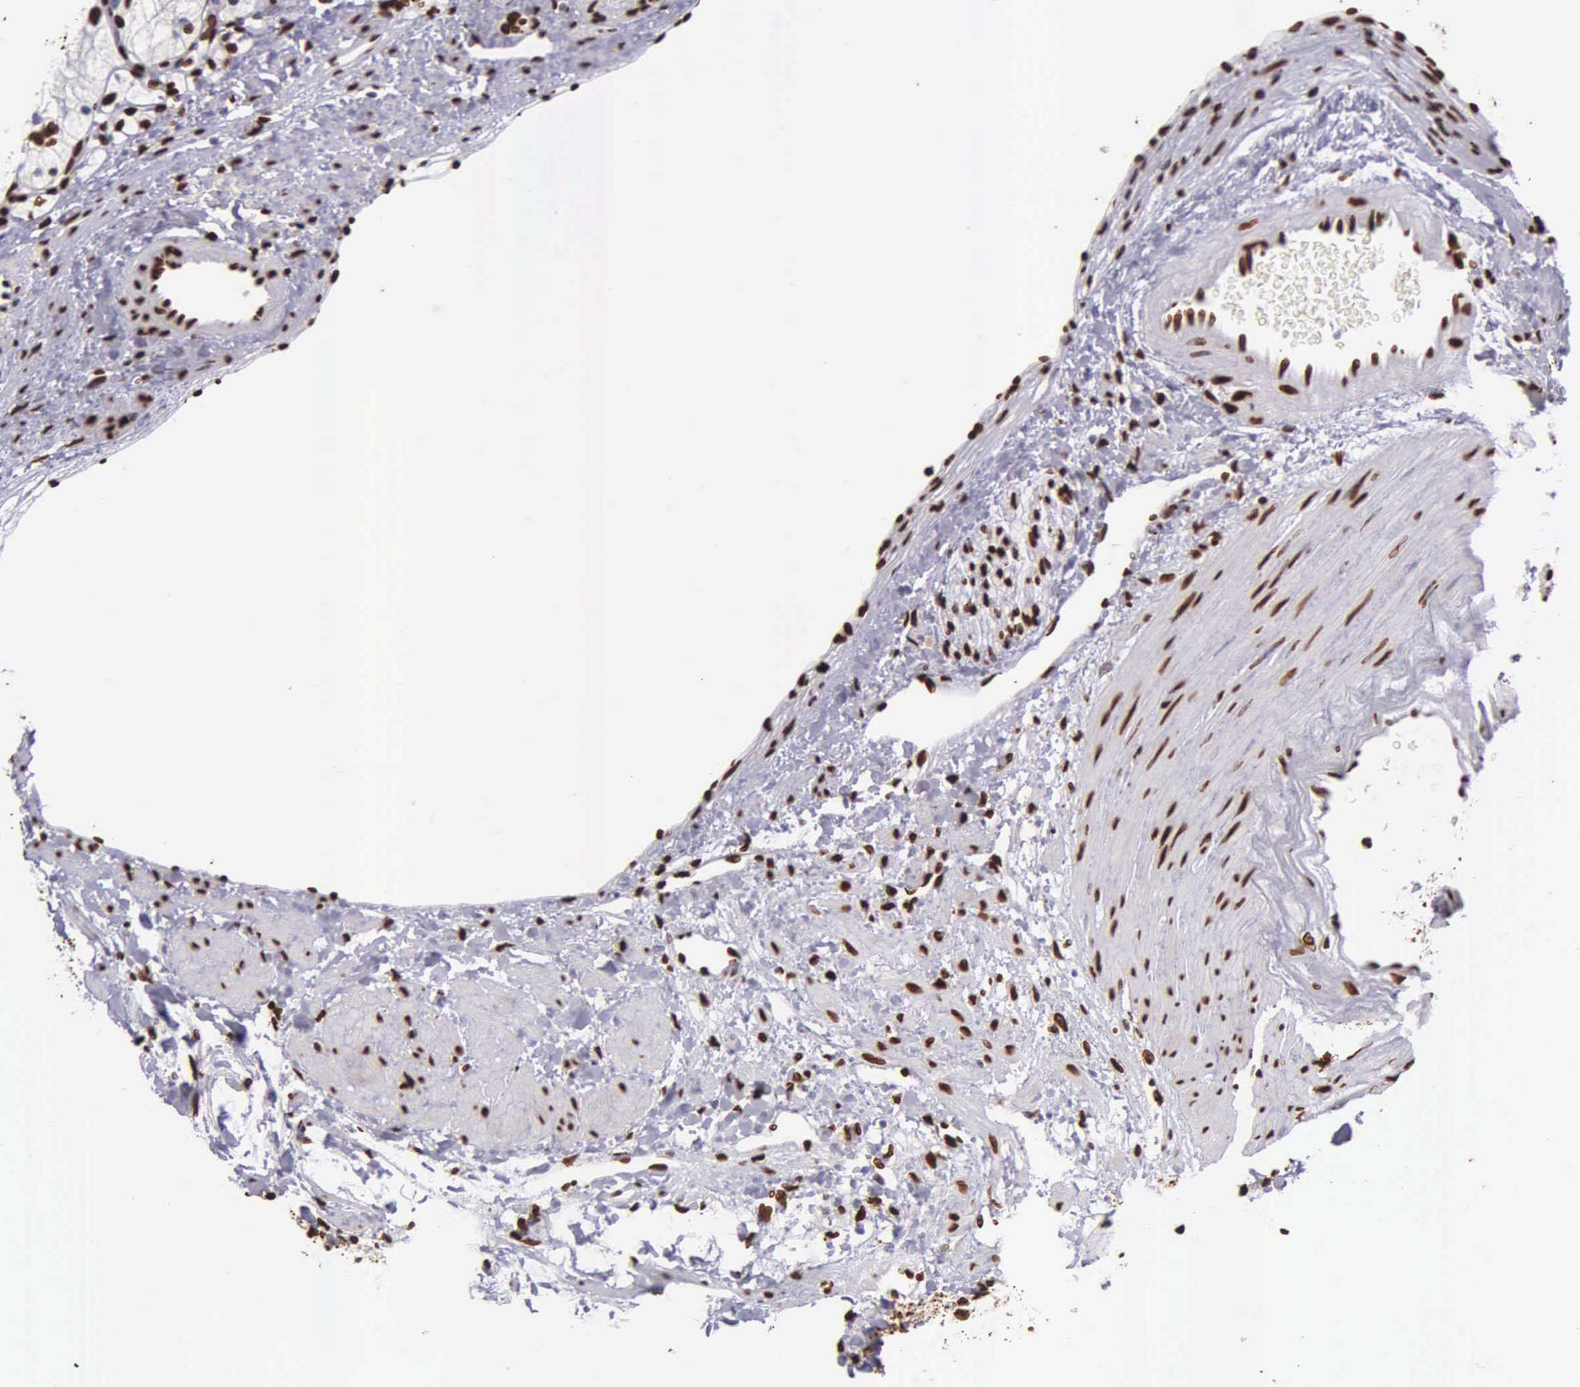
{"staining": {"intensity": "strong", "quantity": ">75%", "location": "nuclear"}, "tissue": "renal cancer", "cell_type": "Tumor cells", "image_type": "cancer", "snomed": [{"axis": "morphology", "description": "Adenocarcinoma, NOS"}, {"axis": "topography", "description": "Kidney"}], "caption": "DAB (3,3'-diaminobenzidine) immunohistochemical staining of human renal cancer exhibits strong nuclear protein positivity in approximately >75% of tumor cells. (IHC, brightfield microscopy, high magnification).", "gene": "H1-0", "patient": {"sex": "female", "age": 60}}